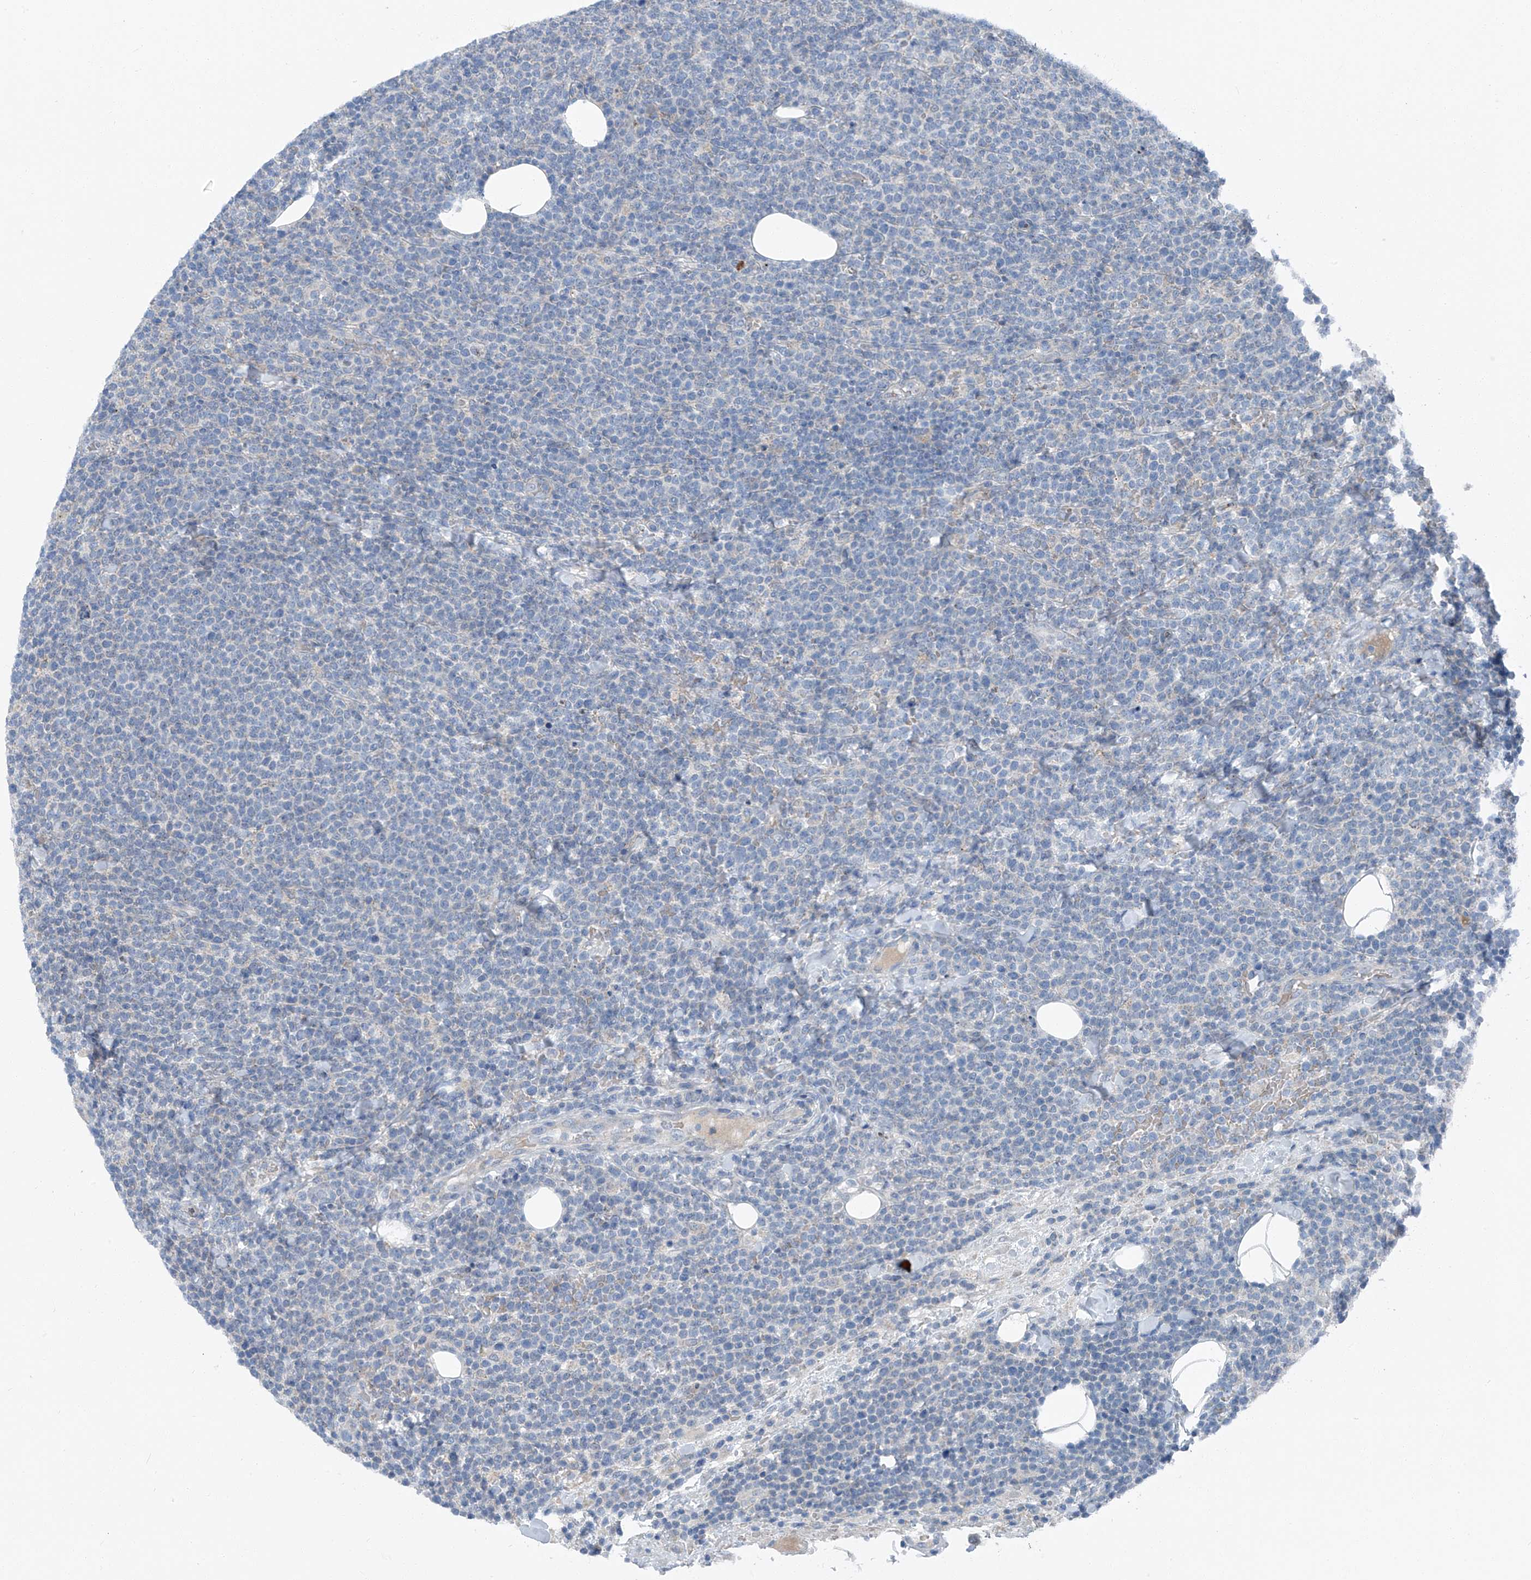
{"staining": {"intensity": "negative", "quantity": "none", "location": "none"}, "tissue": "lymphoma", "cell_type": "Tumor cells", "image_type": "cancer", "snomed": [{"axis": "morphology", "description": "Malignant lymphoma, non-Hodgkin's type, High grade"}, {"axis": "topography", "description": "Lymph node"}], "caption": "The histopathology image reveals no significant staining in tumor cells of lymphoma. (Stains: DAB immunohistochemistry with hematoxylin counter stain, Microscopy: brightfield microscopy at high magnification).", "gene": "CHMP2B", "patient": {"sex": "male", "age": 61}}